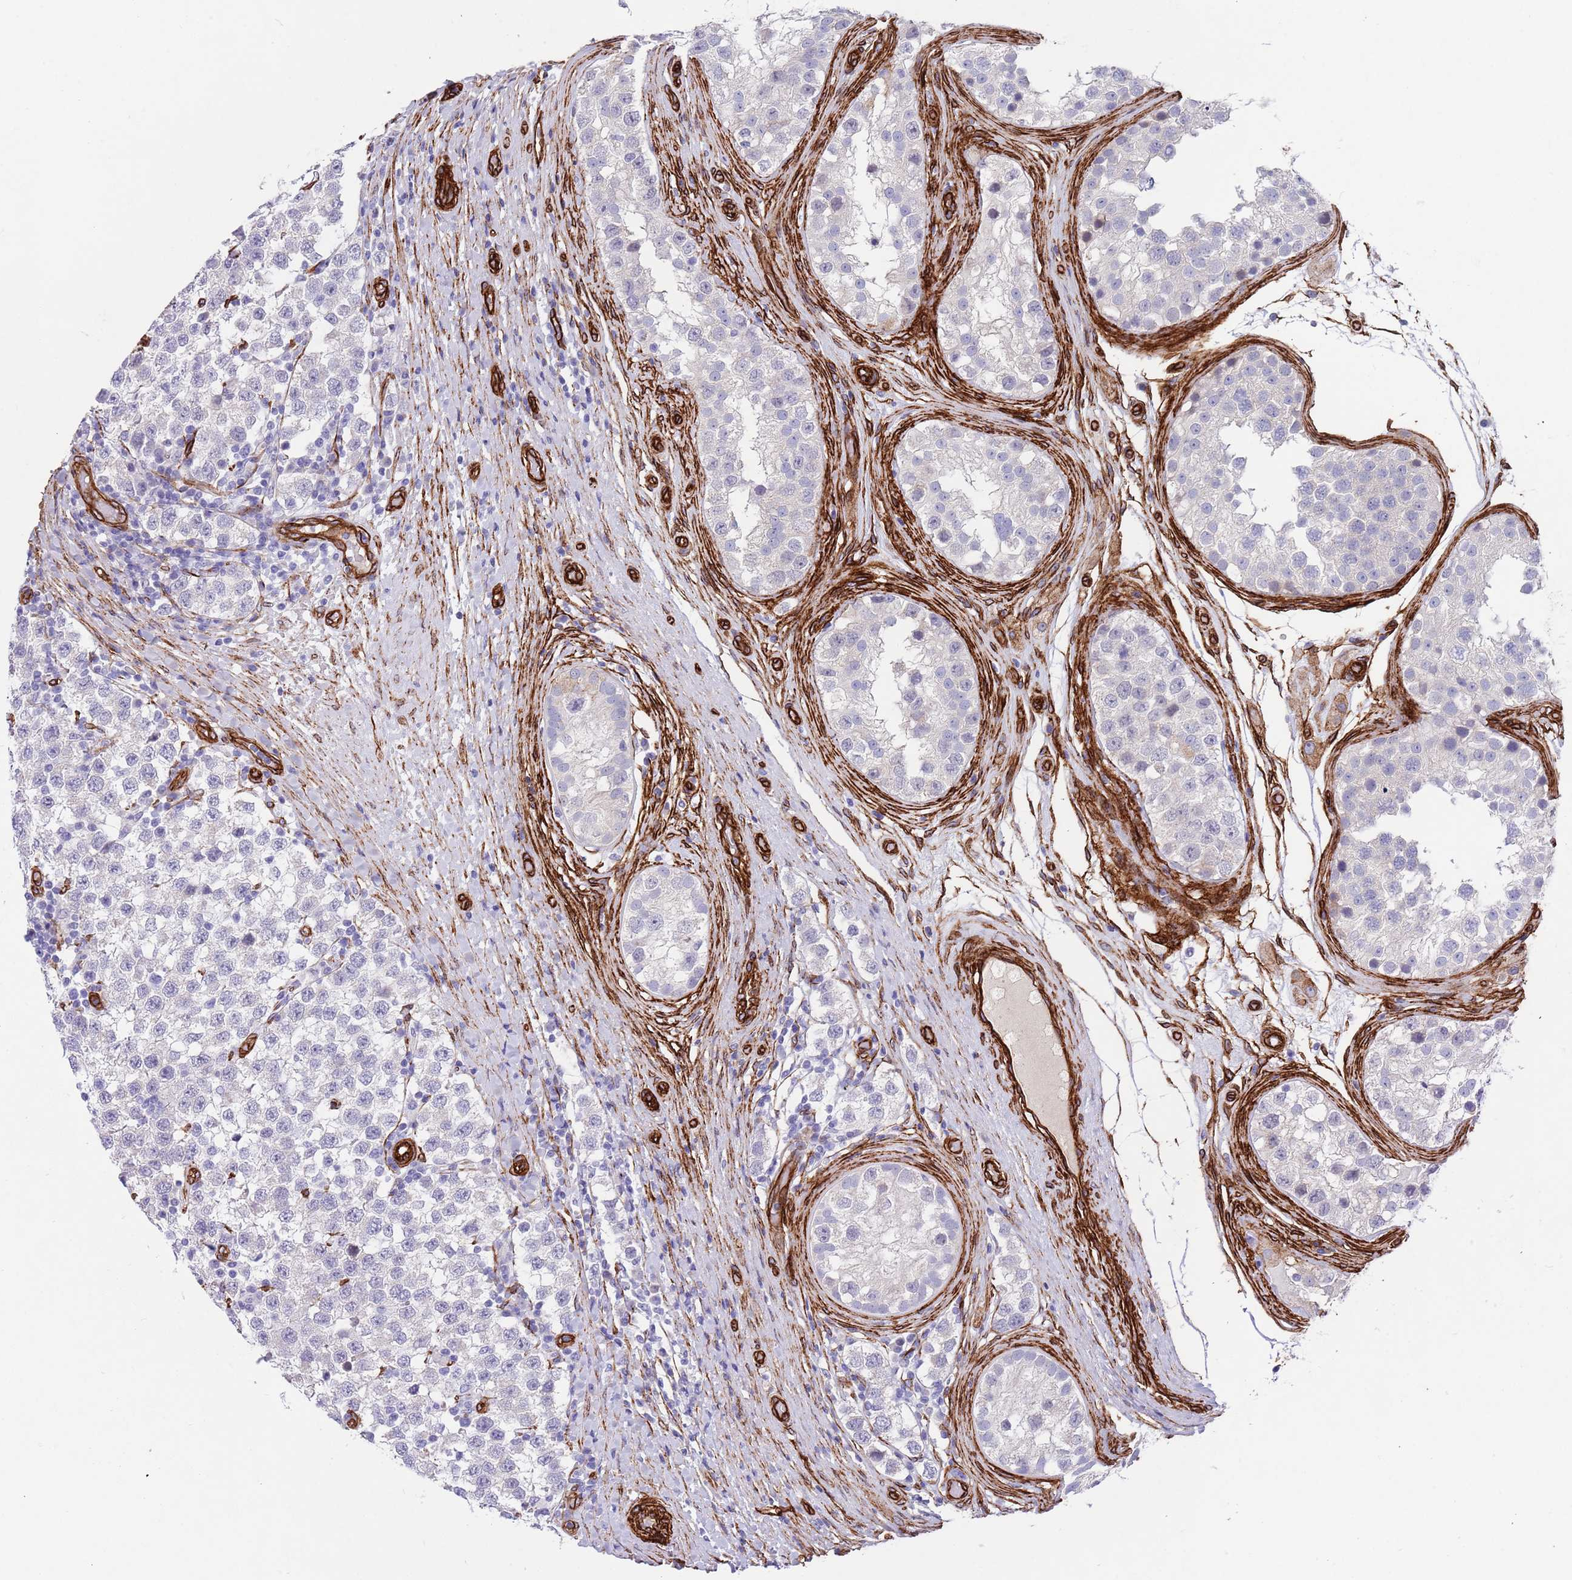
{"staining": {"intensity": "negative", "quantity": "none", "location": "none"}, "tissue": "testis cancer", "cell_type": "Tumor cells", "image_type": "cancer", "snomed": [{"axis": "morphology", "description": "Seminoma, NOS"}, {"axis": "topography", "description": "Testis"}], "caption": "Tumor cells are negative for brown protein staining in seminoma (testis).", "gene": "CAV2", "patient": {"sex": "male", "age": 34}}